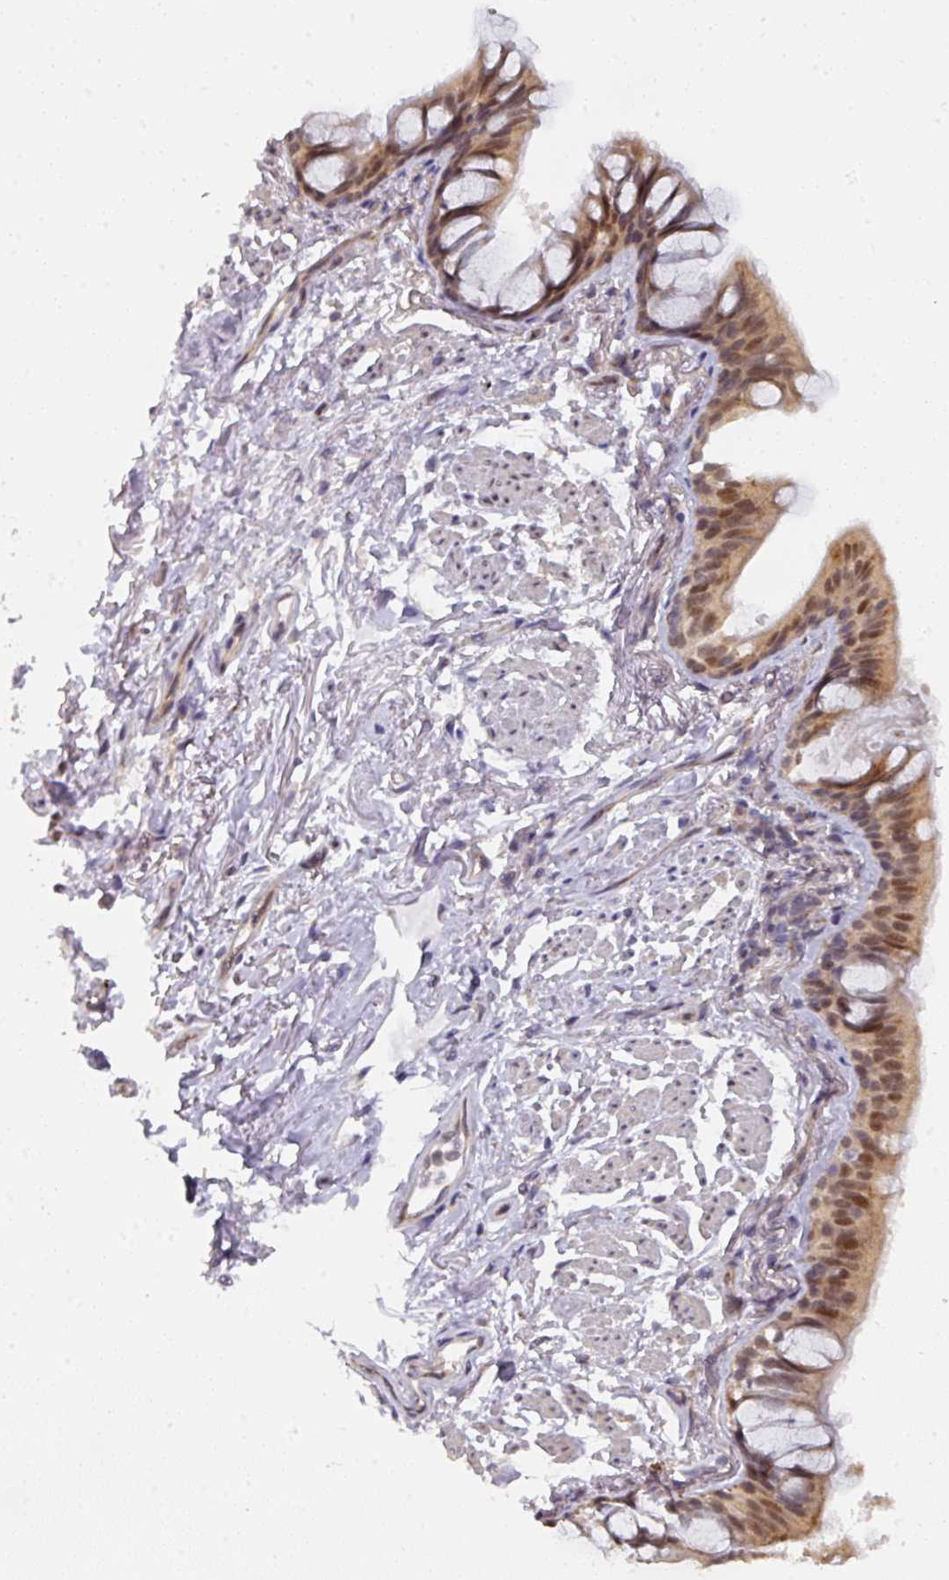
{"staining": {"intensity": "moderate", "quantity": ">75%", "location": "cytoplasmic/membranous,nuclear"}, "tissue": "bronchus", "cell_type": "Respiratory epithelial cells", "image_type": "normal", "snomed": [{"axis": "morphology", "description": "Normal tissue, NOS"}, {"axis": "topography", "description": "Bronchus"}], "caption": "Immunohistochemical staining of normal human bronchus reveals moderate cytoplasmic/membranous,nuclear protein expression in about >75% of respiratory epithelial cells.", "gene": "C18orf25", "patient": {"sex": "male", "age": 70}}